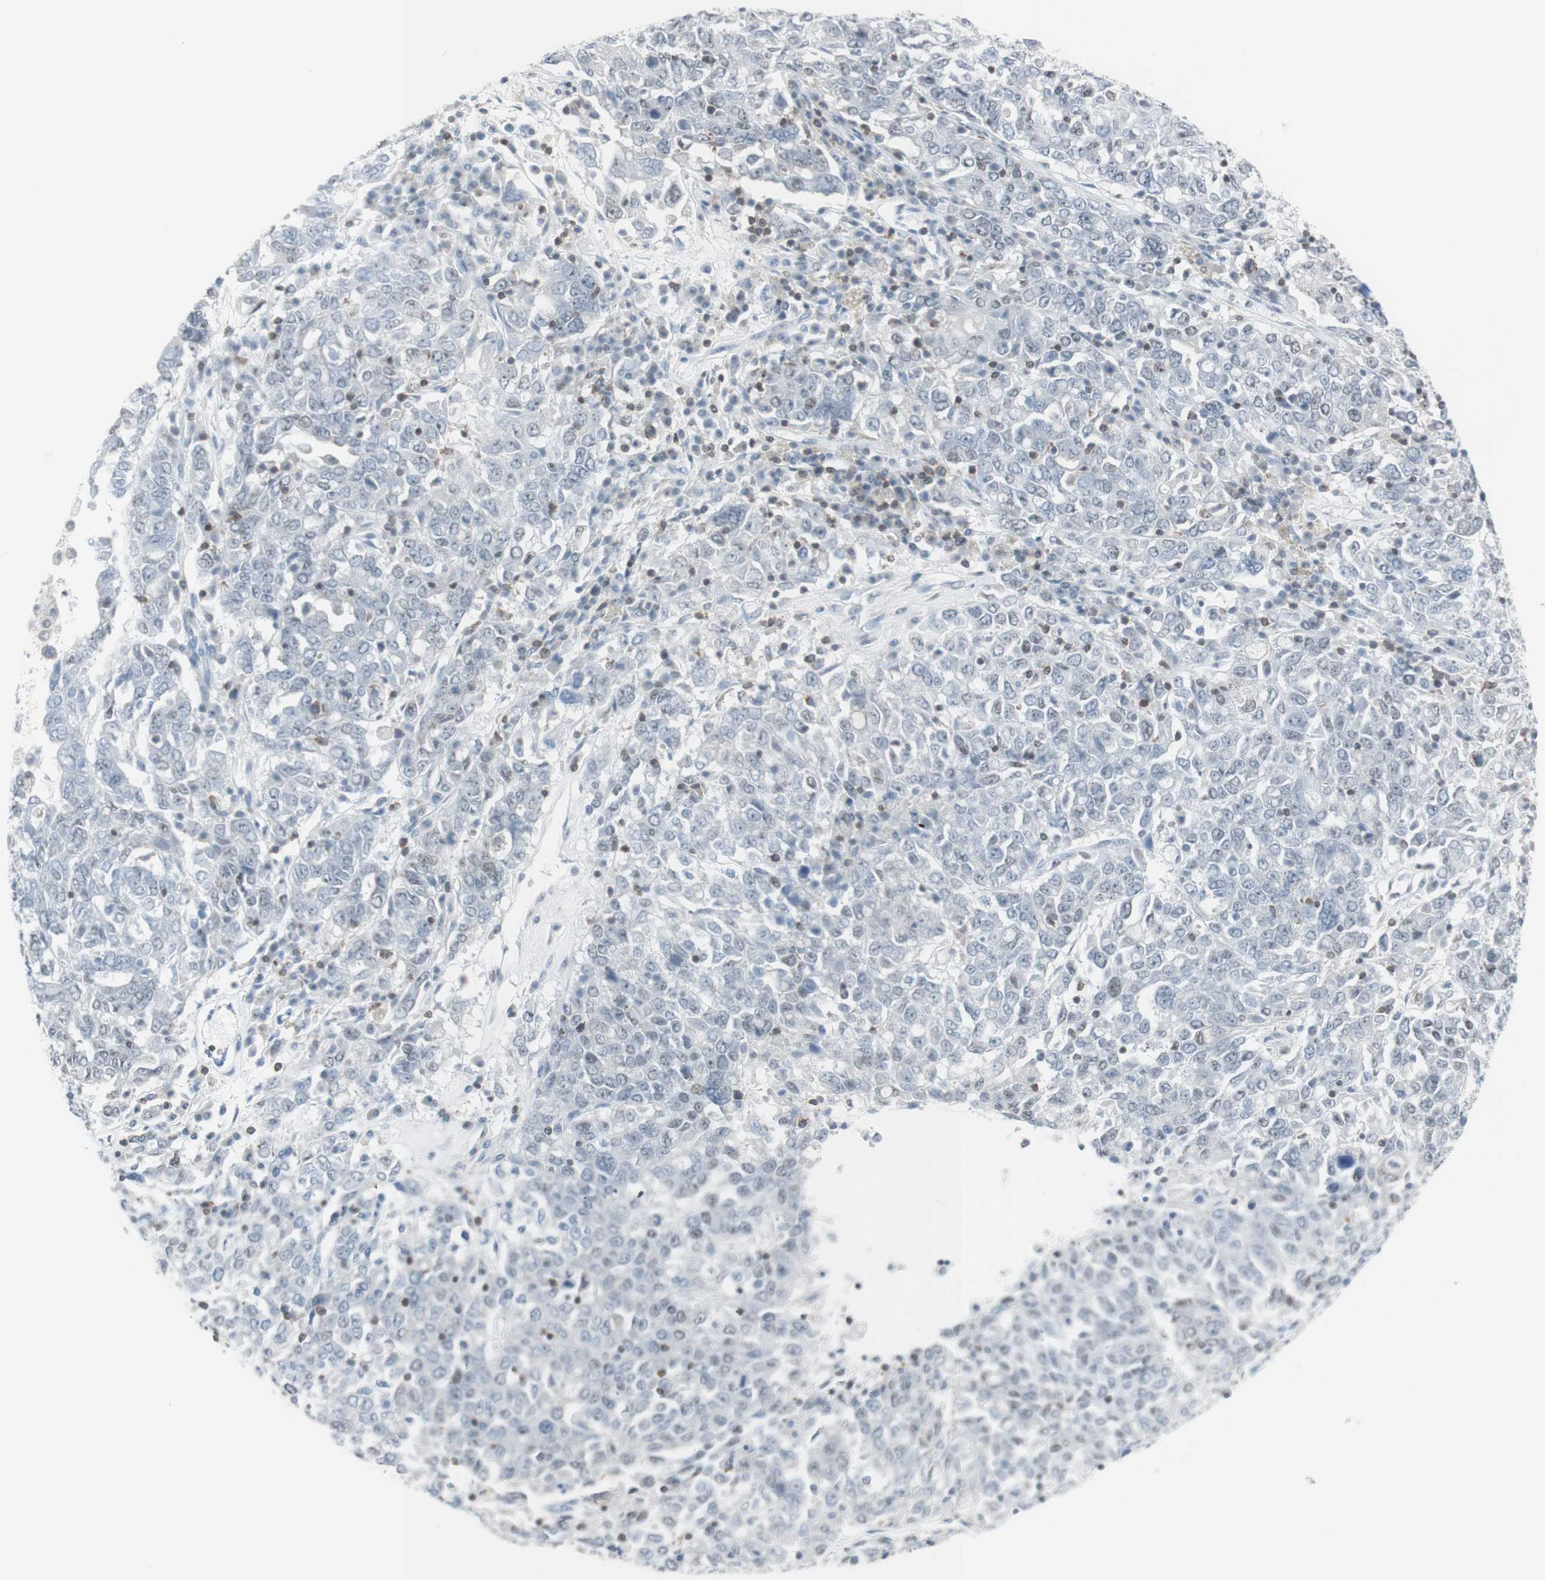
{"staining": {"intensity": "negative", "quantity": "none", "location": "none"}, "tissue": "ovarian cancer", "cell_type": "Tumor cells", "image_type": "cancer", "snomed": [{"axis": "morphology", "description": "Carcinoma, endometroid"}, {"axis": "topography", "description": "Ovary"}], "caption": "This is an IHC micrograph of ovarian cancer. There is no staining in tumor cells.", "gene": "NRG1", "patient": {"sex": "female", "age": 62}}